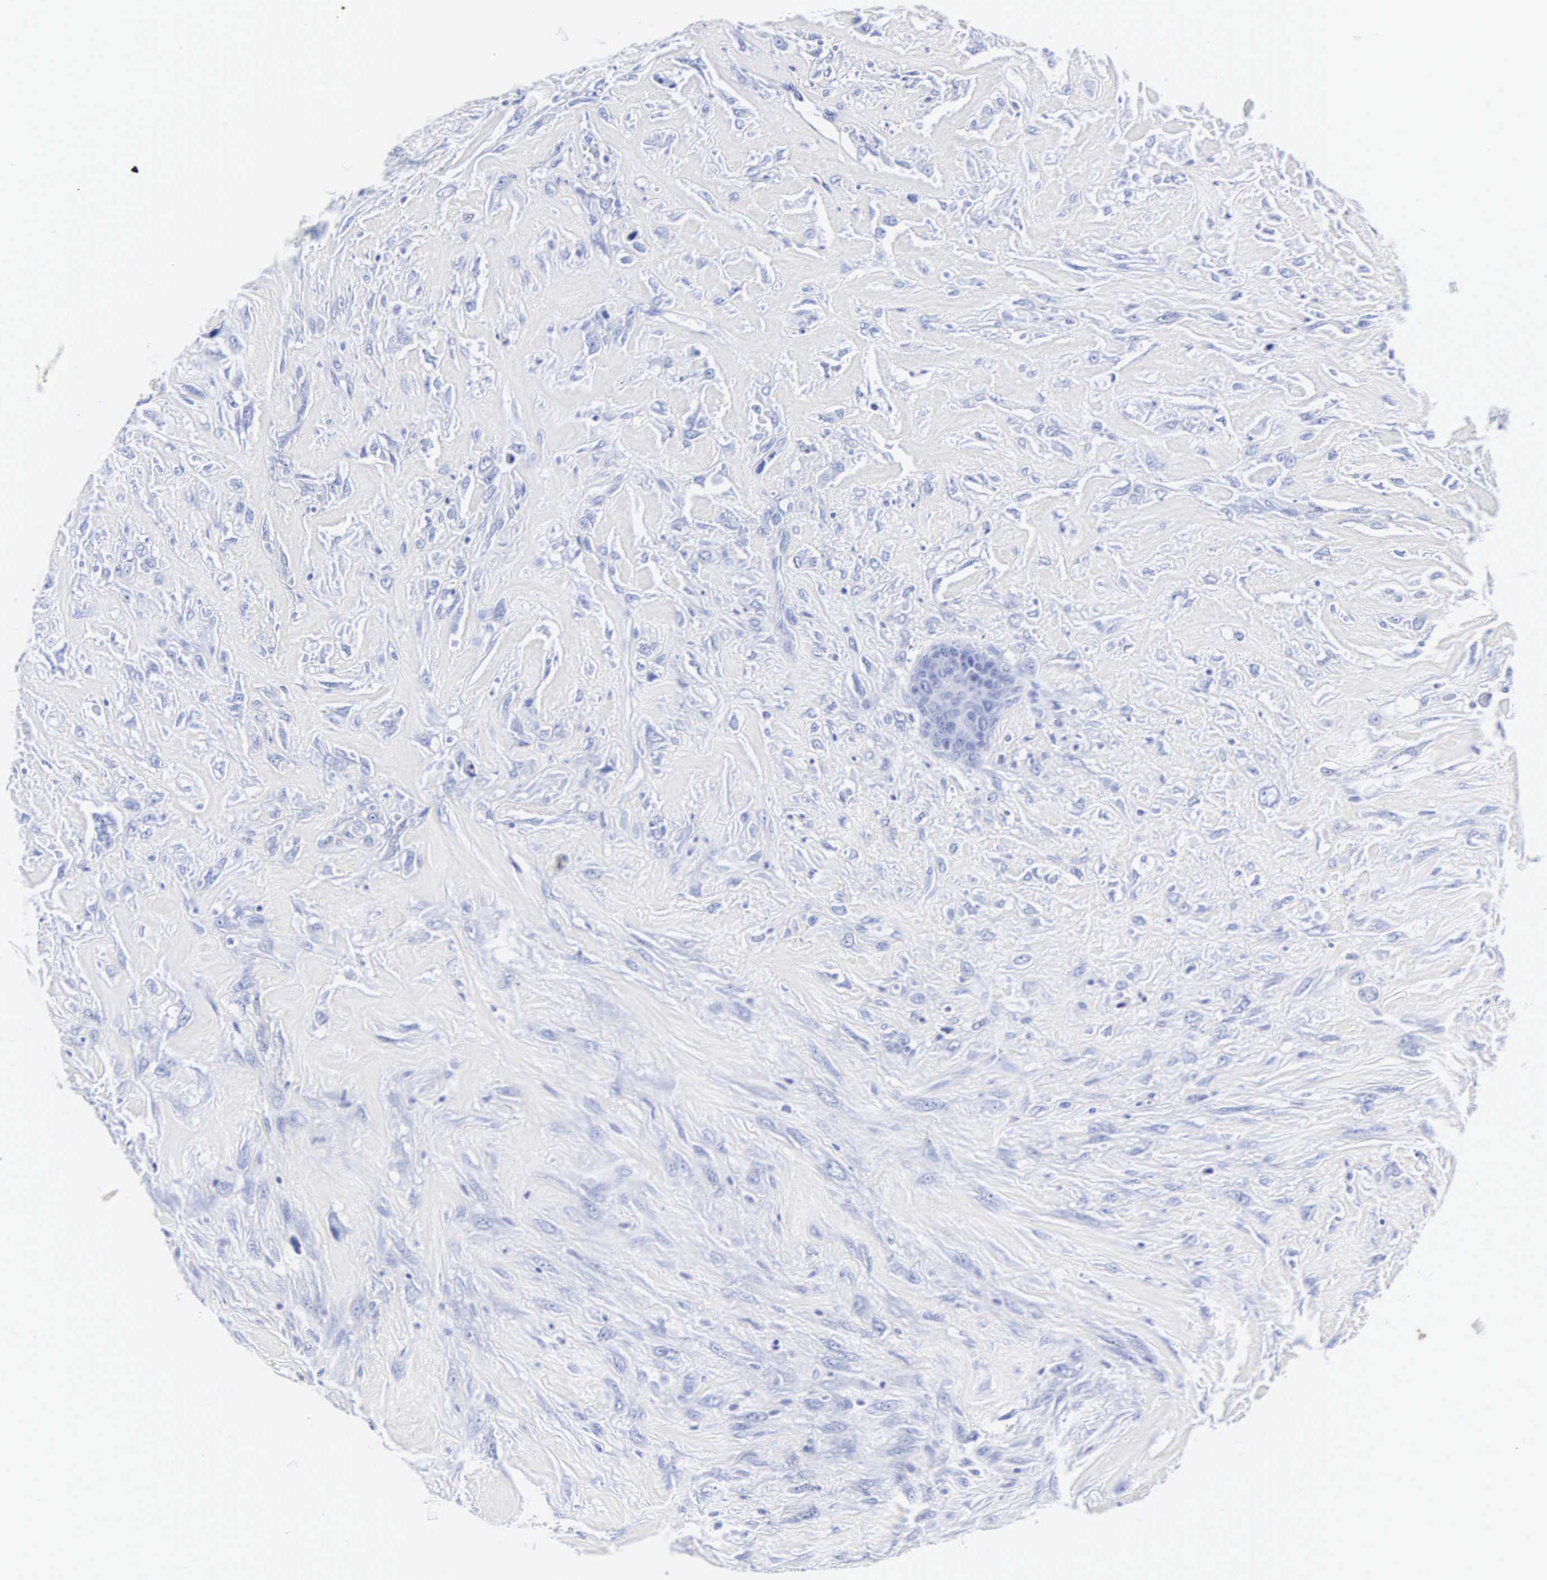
{"staining": {"intensity": "negative", "quantity": "none", "location": "none"}, "tissue": "breast cancer", "cell_type": "Tumor cells", "image_type": "cancer", "snomed": [{"axis": "morphology", "description": "Neoplasm, malignant, NOS"}, {"axis": "topography", "description": "Breast"}], "caption": "DAB (3,3'-diaminobenzidine) immunohistochemical staining of breast cancer (neoplasm (malignant)) displays no significant positivity in tumor cells.", "gene": "INS", "patient": {"sex": "female", "age": 50}}